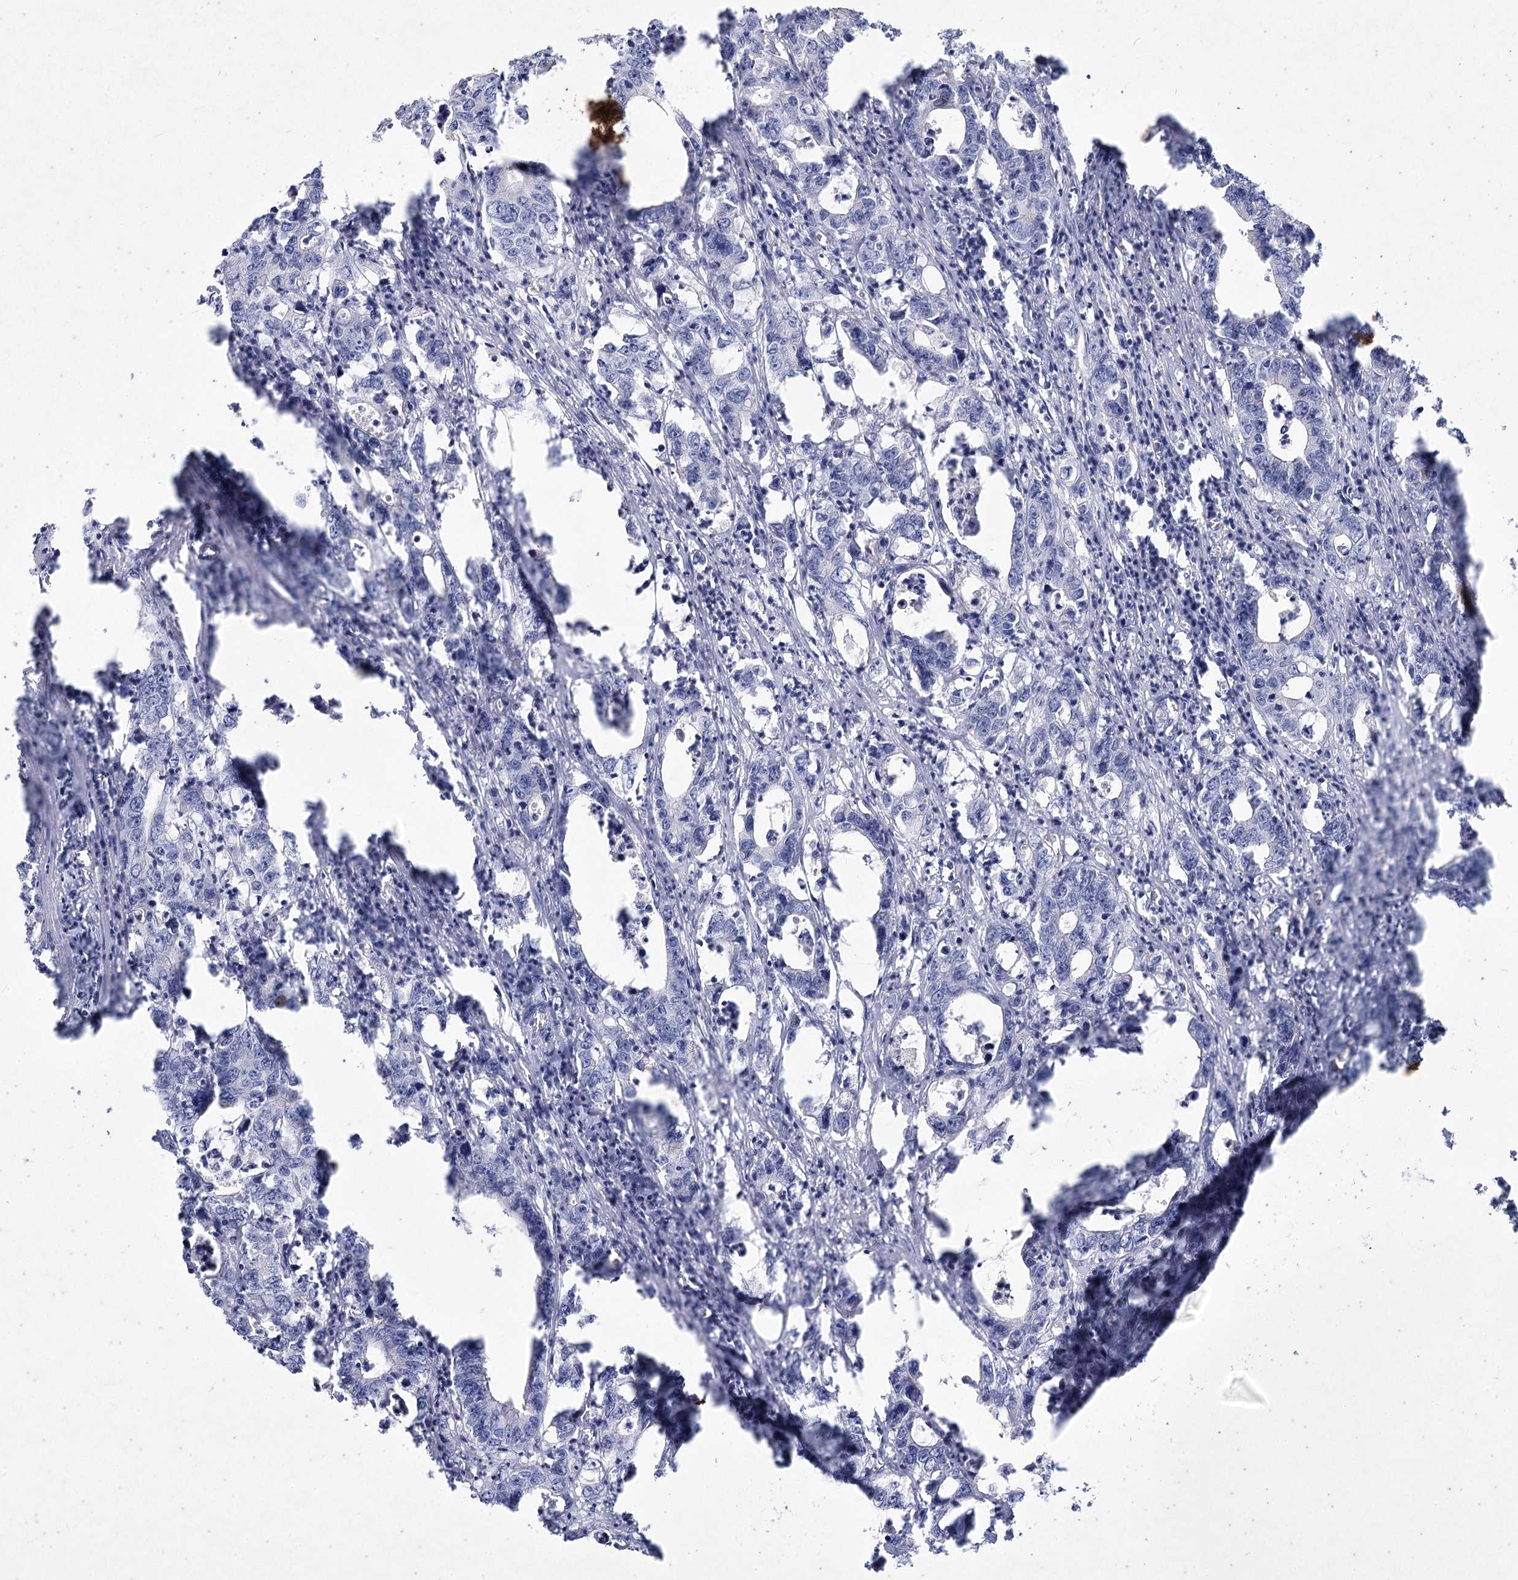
{"staining": {"intensity": "negative", "quantity": "none", "location": "none"}, "tissue": "colorectal cancer", "cell_type": "Tumor cells", "image_type": "cancer", "snomed": [{"axis": "morphology", "description": "Adenocarcinoma, NOS"}, {"axis": "topography", "description": "Colon"}], "caption": "A photomicrograph of human colorectal cancer is negative for staining in tumor cells.", "gene": "LDLRAD3", "patient": {"sex": "female", "age": 75}}